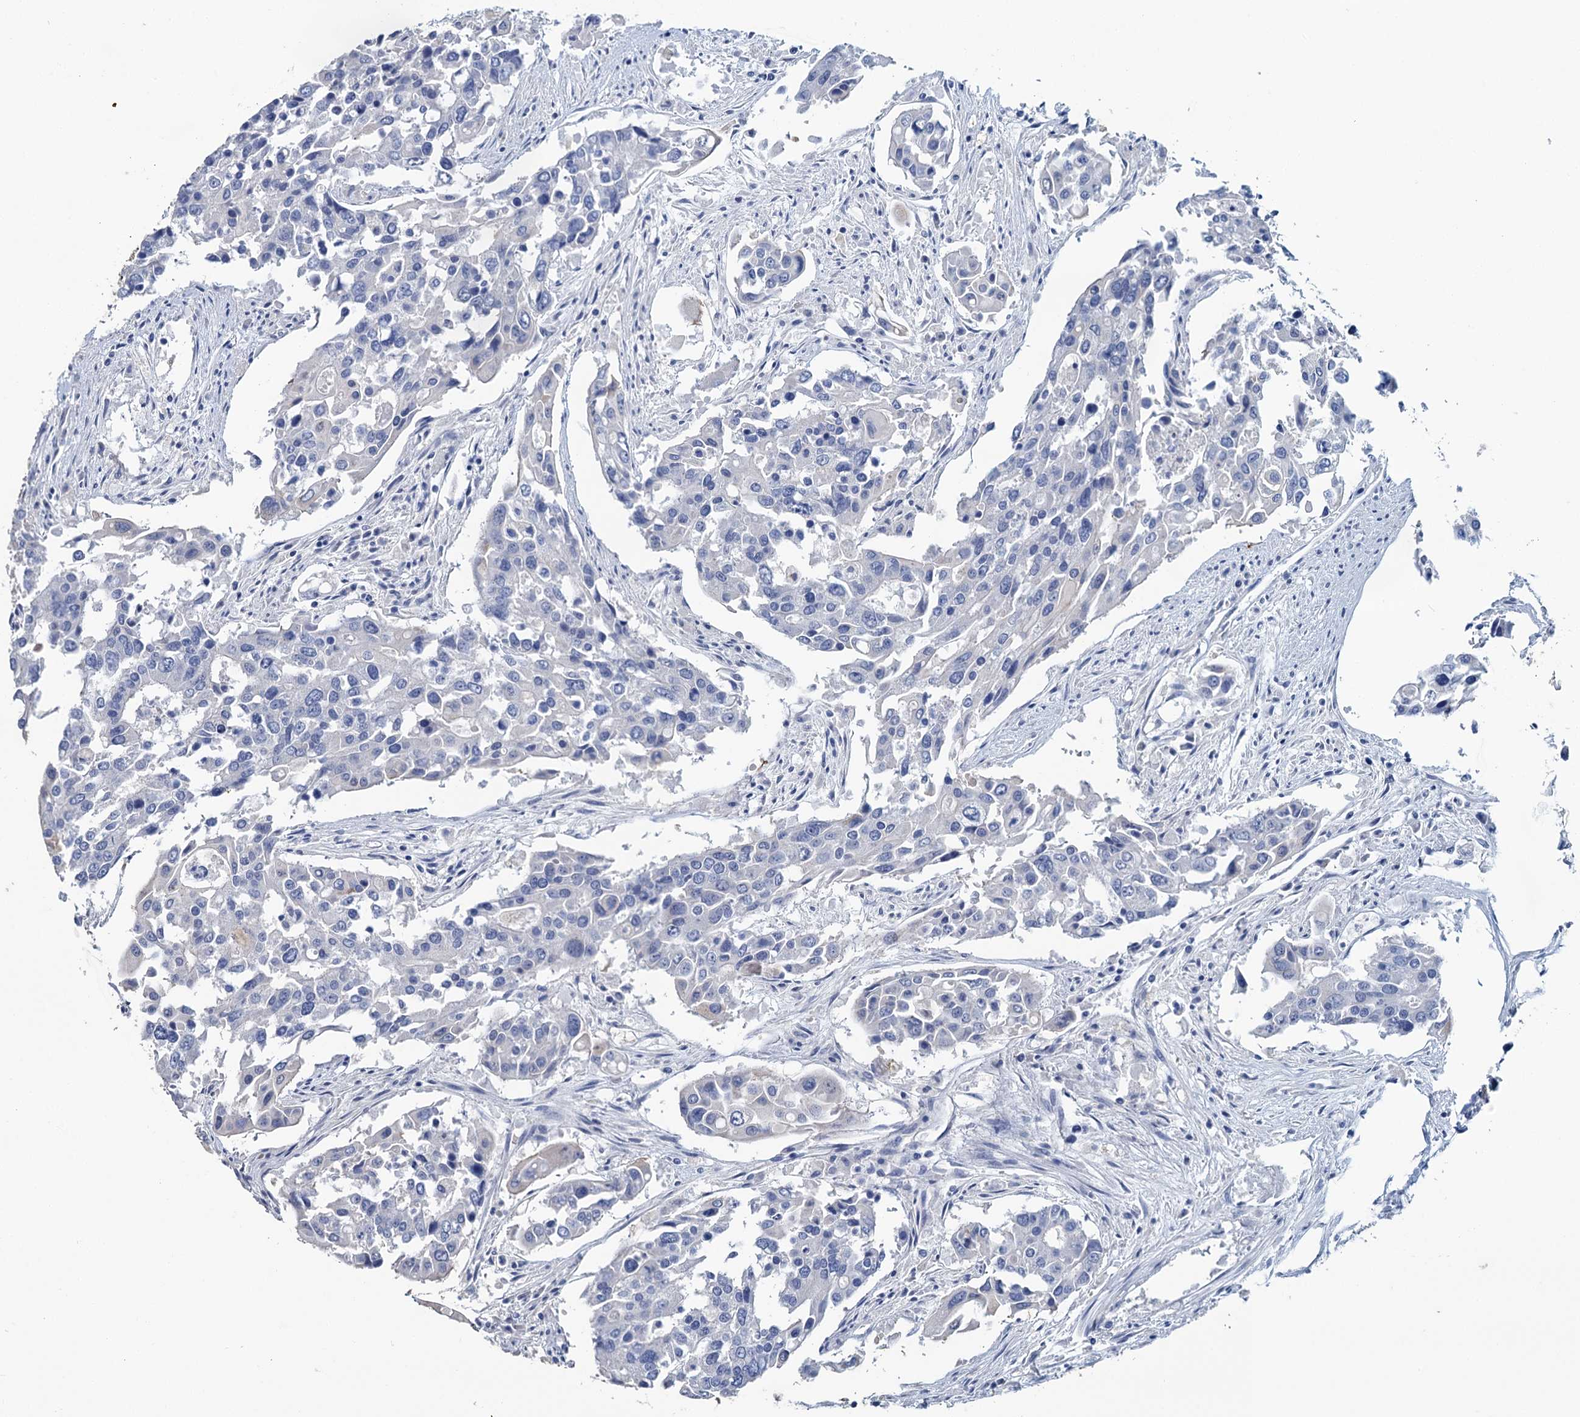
{"staining": {"intensity": "negative", "quantity": "none", "location": "none"}, "tissue": "colorectal cancer", "cell_type": "Tumor cells", "image_type": "cancer", "snomed": [{"axis": "morphology", "description": "Adenocarcinoma, NOS"}, {"axis": "topography", "description": "Colon"}], "caption": "The micrograph shows no significant positivity in tumor cells of colorectal cancer.", "gene": "SNCB", "patient": {"sex": "male", "age": 77}}